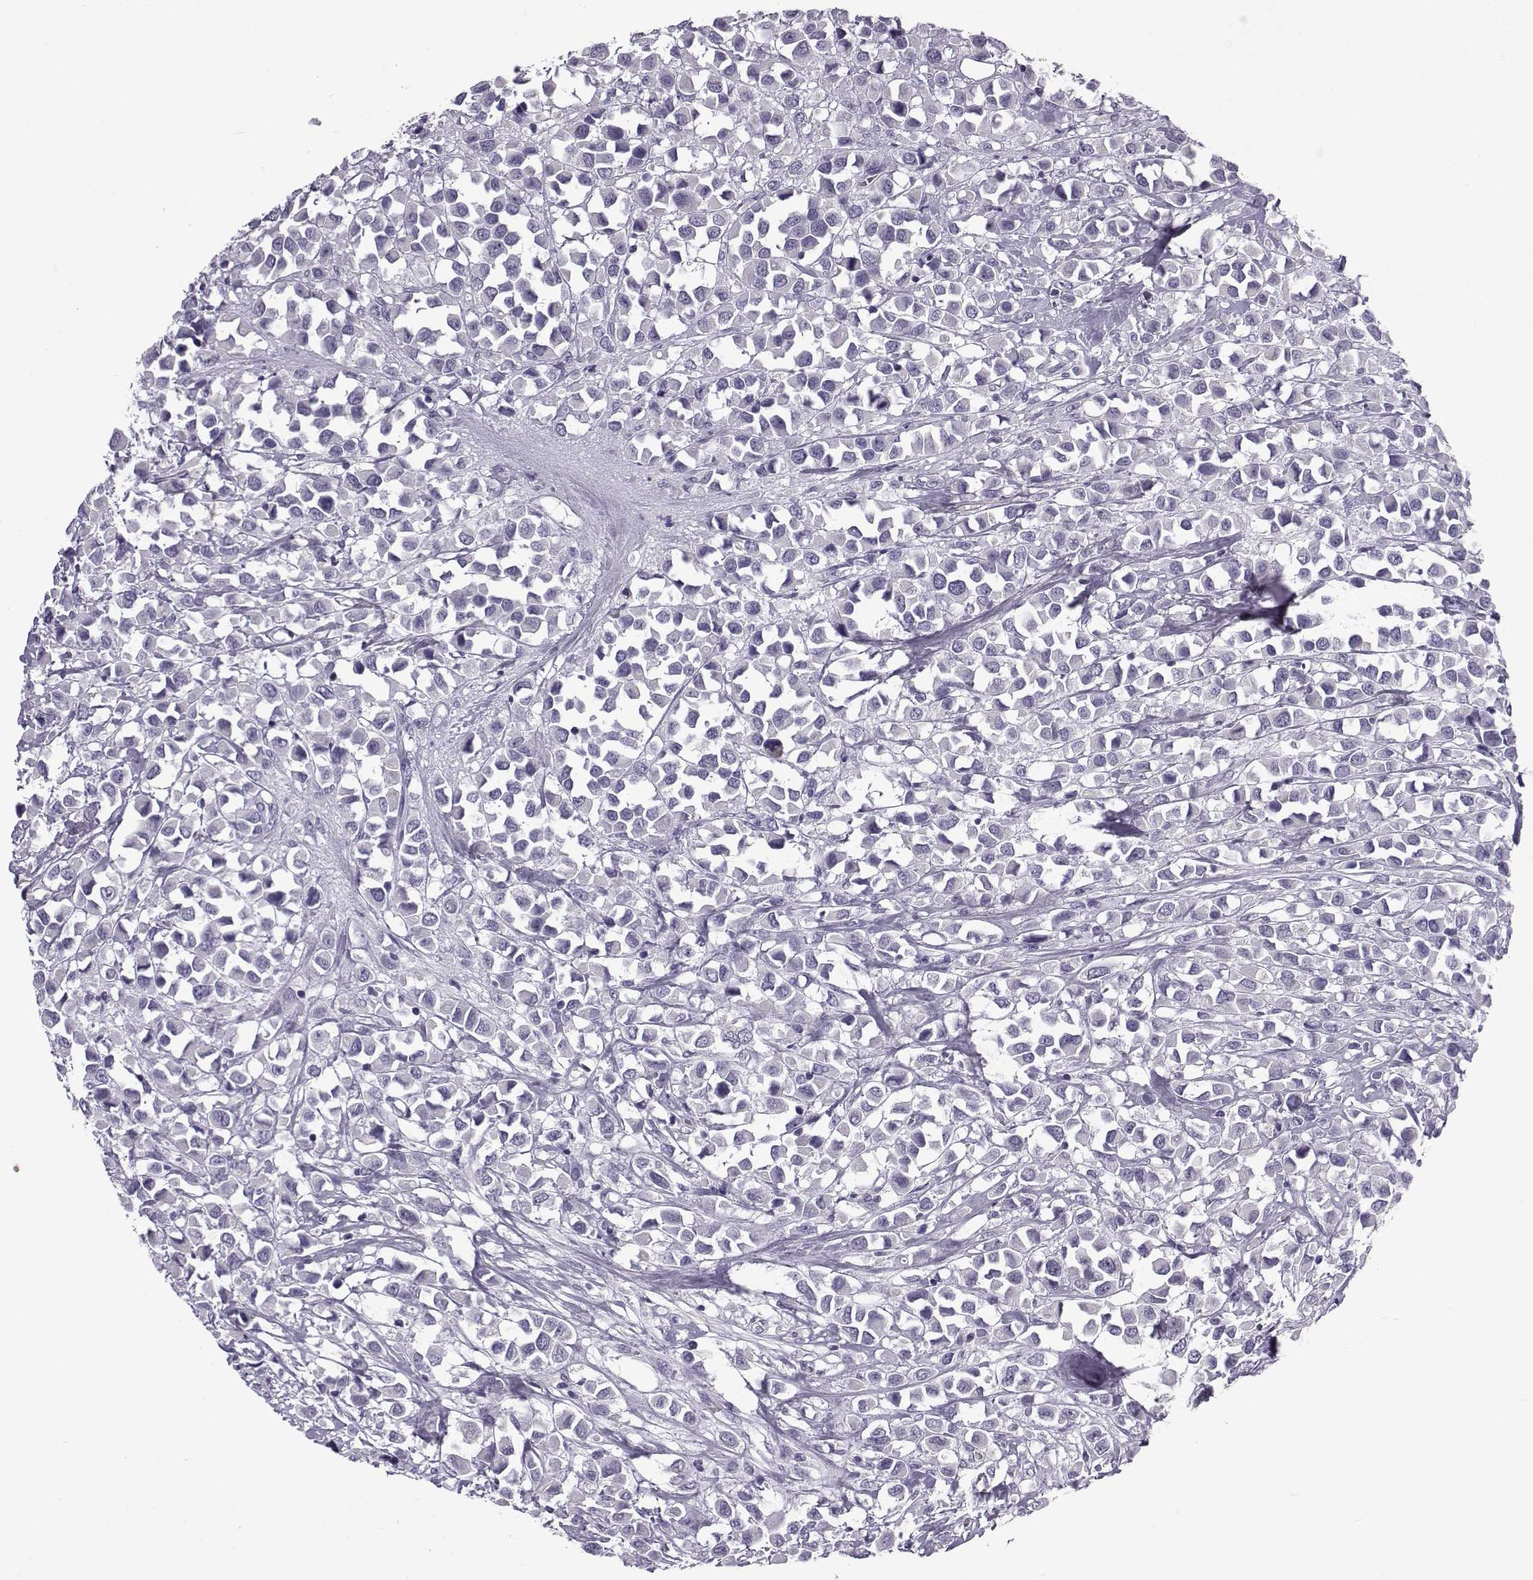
{"staining": {"intensity": "negative", "quantity": "none", "location": "none"}, "tissue": "breast cancer", "cell_type": "Tumor cells", "image_type": "cancer", "snomed": [{"axis": "morphology", "description": "Duct carcinoma"}, {"axis": "topography", "description": "Breast"}], "caption": "High magnification brightfield microscopy of breast cancer (infiltrating ductal carcinoma) stained with DAB (3,3'-diaminobenzidine) (brown) and counterstained with hematoxylin (blue): tumor cells show no significant staining.", "gene": "OIP5", "patient": {"sex": "female", "age": 61}}